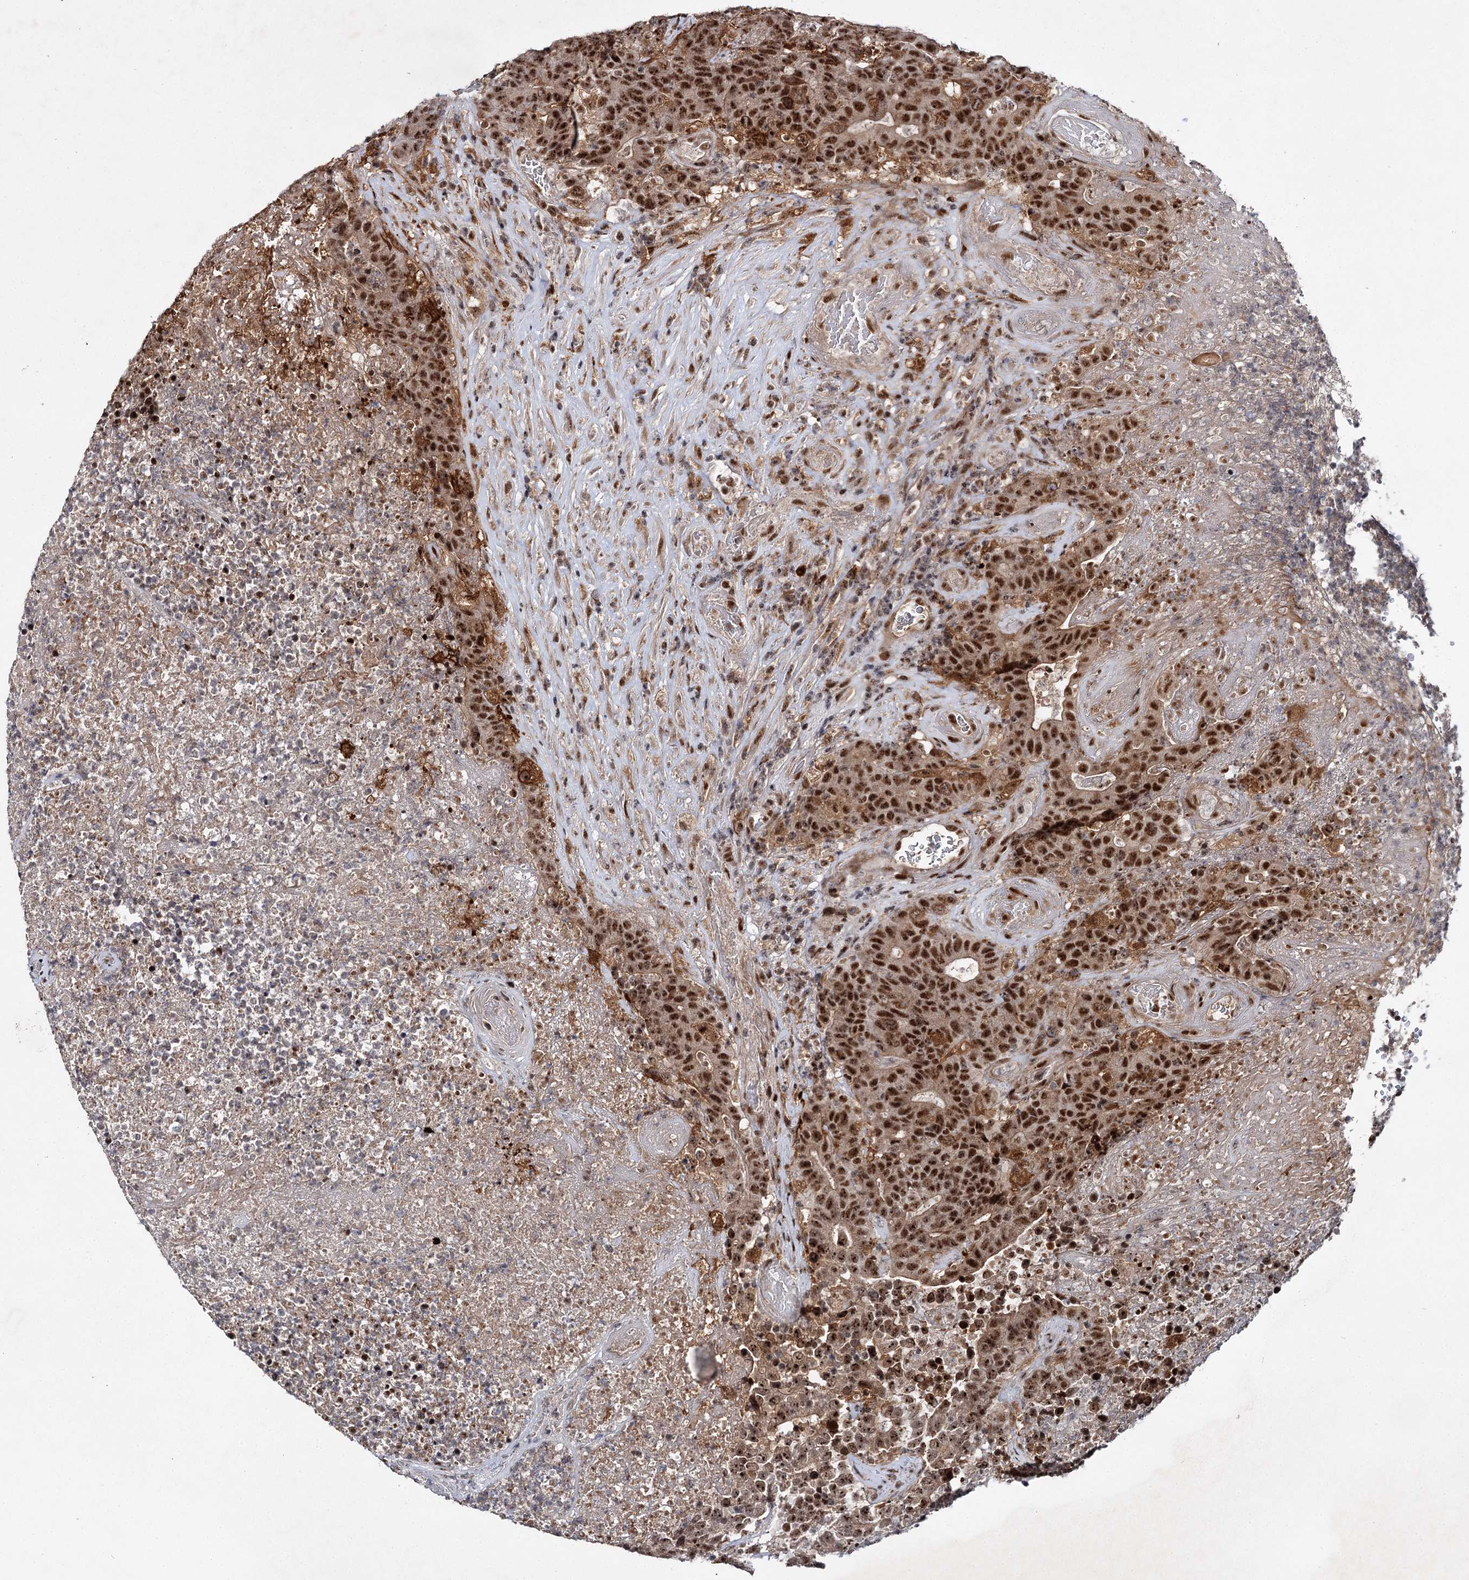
{"staining": {"intensity": "strong", "quantity": ">75%", "location": "nuclear"}, "tissue": "colorectal cancer", "cell_type": "Tumor cells", "image_type": "cancer", "snomed": [{"axis": "morphology", "description": "Adenocarcinoma, NOS"}, {"axis": "topography", "description": "Colon"}], "caption": "High-magnification brightfield microscopy of colorectal cancer stained with DAB (brown) and counterstained with hematoxylin (blue). tumor cells exhibit strong nuclear staining is present in approximately>75% of cells. (Brightfield microscopy of DAB IHC at high magnification).", "gene": "BUD13", "patient": {"sex": "female", "age": 75}}